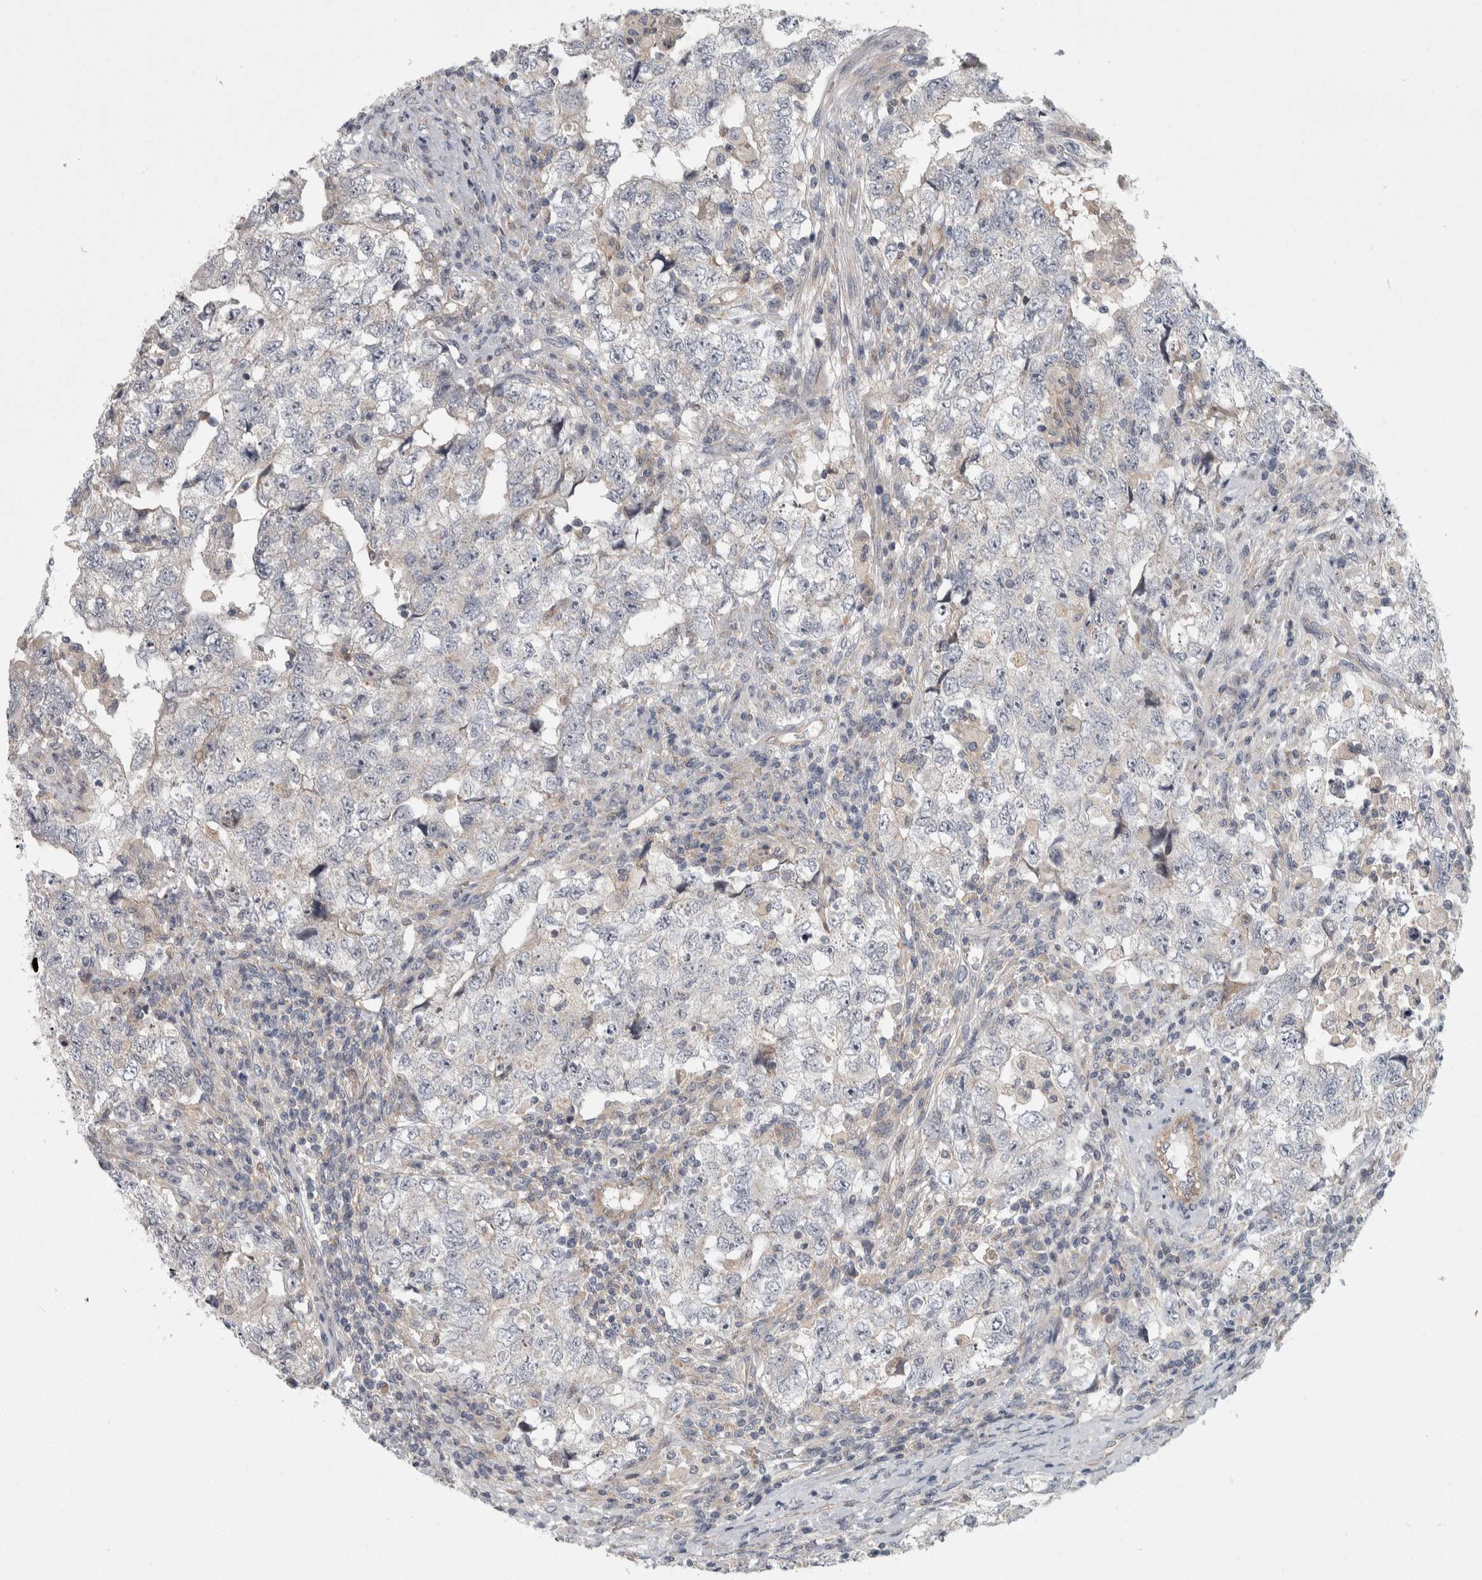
{"staining": {"intensity": "negative", "quantity": "none", "location": "none"}, "tissue": "testis cancer", "cell_type": "Tumor cells", "image_type": "cancer", "snomed": [{"axis": "morphology", "description": "Carcinoma, Embryonal, NOS"}, {"axis": "topography", "description": "Testis"}], "caption": "Immunohistochemical staining of testis cancer (embryonal carcinoma) exhibits no significant expression in tumor cells. (Stains: DAB (3,3'-diaminobenzidine) immunohistochemistry with hematoxylin counter stain, Microscopy: brightfield microscopy at high magnification).", "gene": "KCNJ3", "patient": {"sex": "male", "age": 36}}